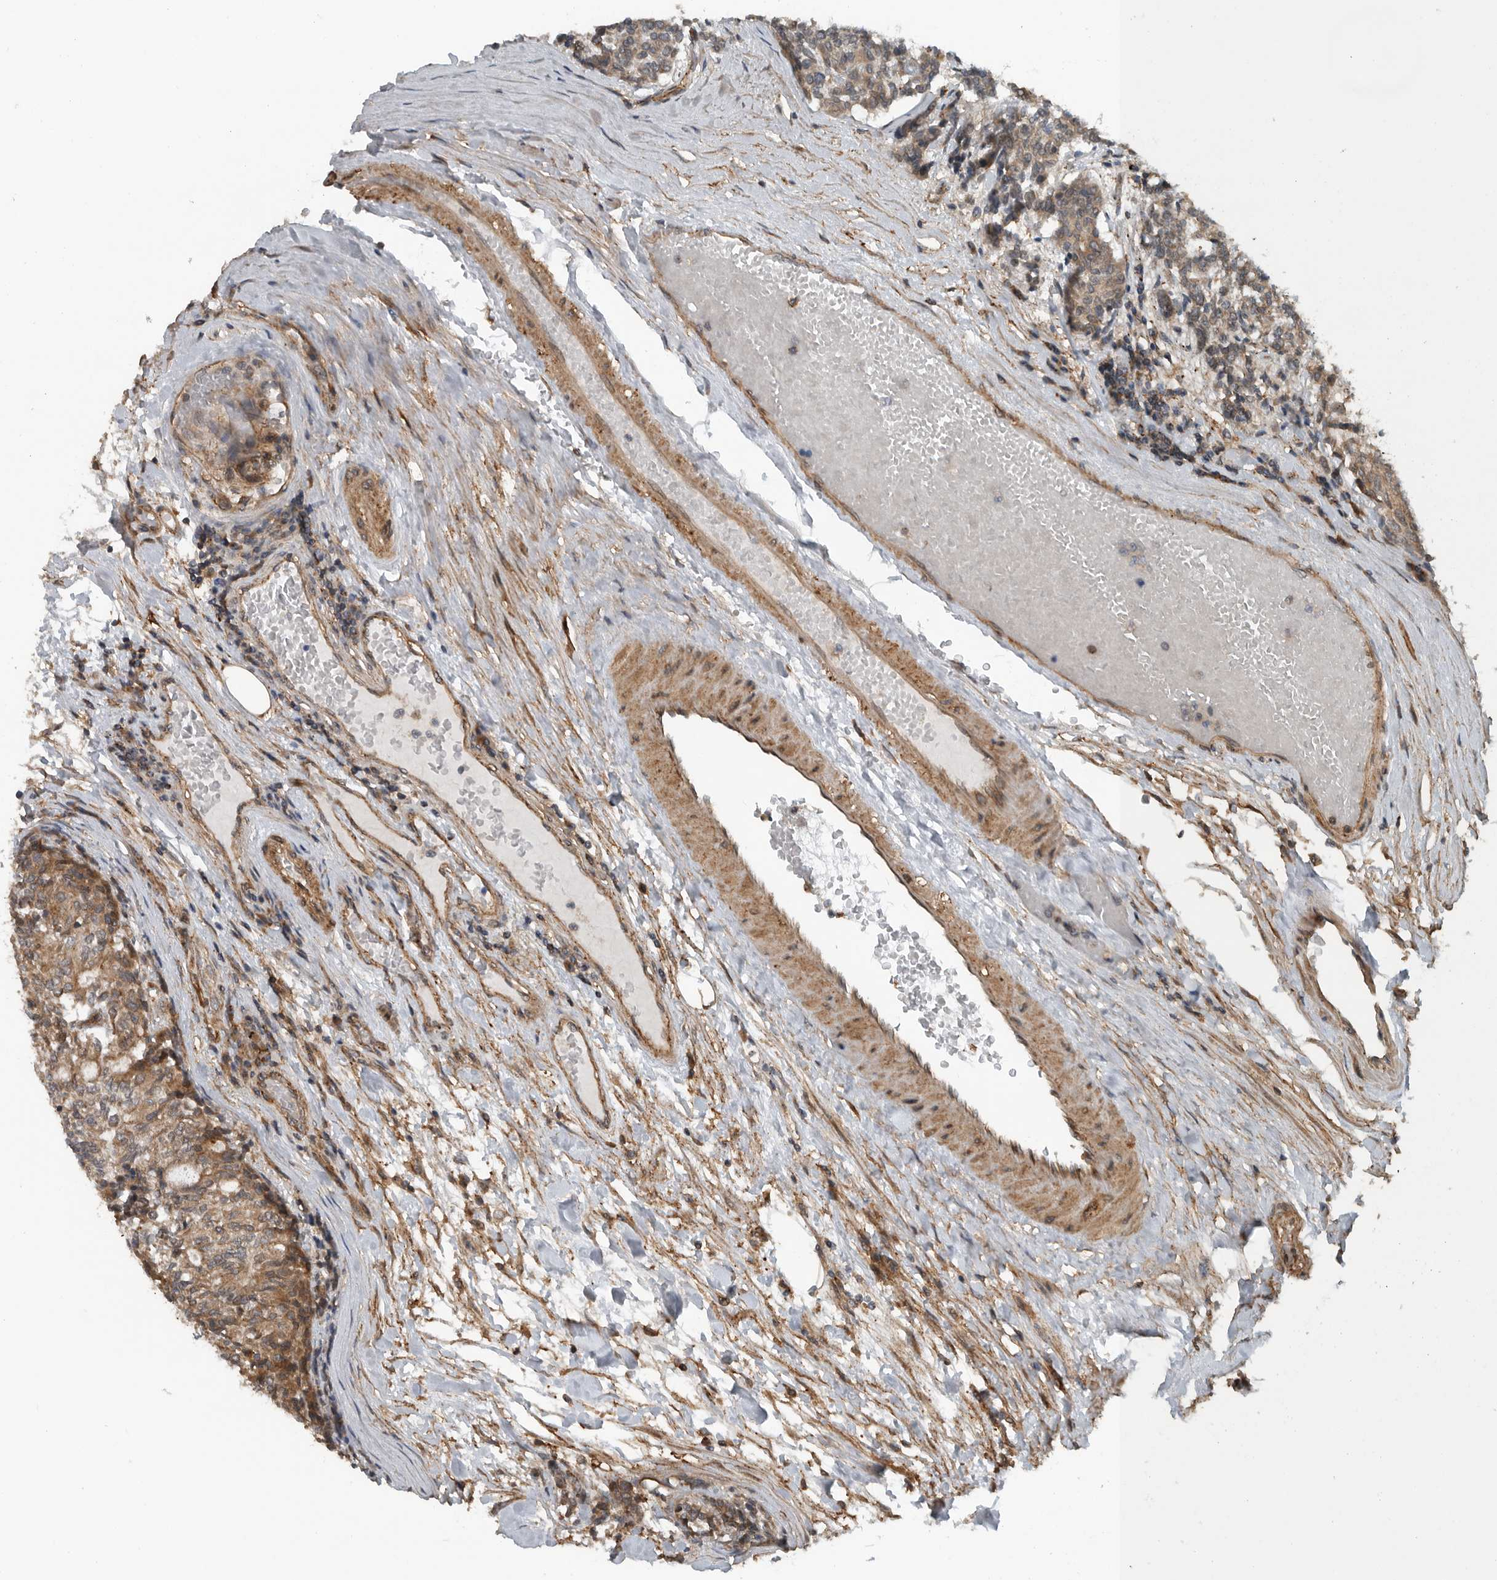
{"staining": {"intensity": "weak", "quantity": ">75%", "location": "cytoplasmic/membranous"}, "tissue": "carcinoid", "cell_type": "Tumor cells", "image_type": "cancer", "snomed": [{"axis": "morphology", "description": "Carcinoid, malignant, NOS"}, {"axis": "topography", "description": "Pancreas"}], "caption": "Malignant carcinoid tissue demonstrates weak cytoplasmic/membranous expression in approximately >75% of tumor cells", "gene": "AMFR", "patient": {"sex": "female", "age": 54}}